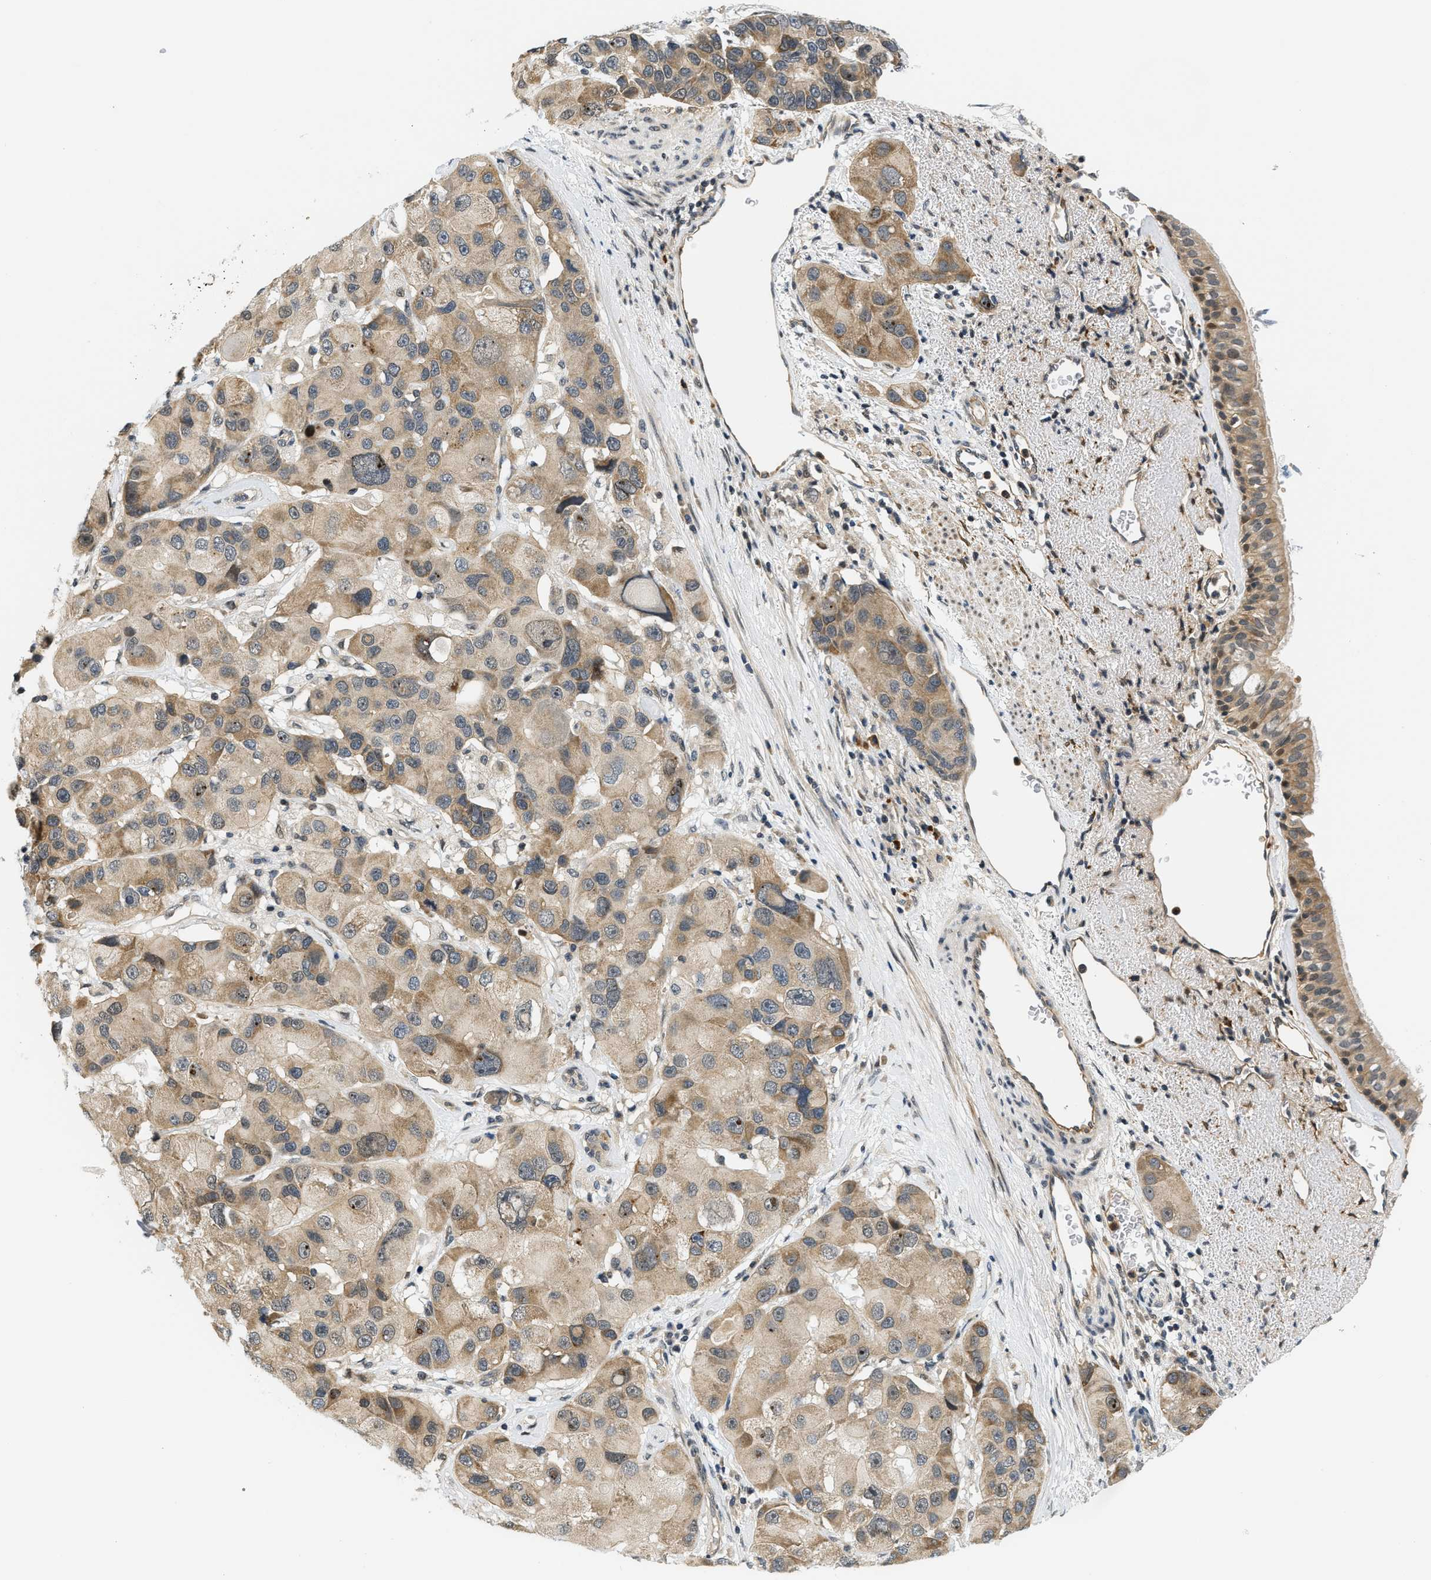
{"staining": {"intensity": "moderate", "quantity": ">75%", "location": "cytoplasmic/membranous"}, "tissue": "bronchus", "cell_type": "Respiratory epithelial cells", "image_type": "normal", "snomed": [{"axis": "morphology", "description": "Normal tissue, NOS"}, {"axis": "morphology", "description": "Adenocarcinoma, NOS"}, {"axis": "morphology", "description": "Adenocarcinoma, metastatic, NOS"}, {"axis": "topography", "description": "Lymph node"}, {"axis": "topography", "description": "Bronchus"}, {"axis": "topography", "description": "Lung"}], "caption": "Immunohistochemistry of normal bronchus exhibits medium levels of moderate cytoplasmic/membranous expression in about >75% of respiratory epithelial cells. (Brightfield microscopy of DAB IHC at high magnification).", "gene": "KMT2A", "patient": {"sex": "female", "age": 54}}